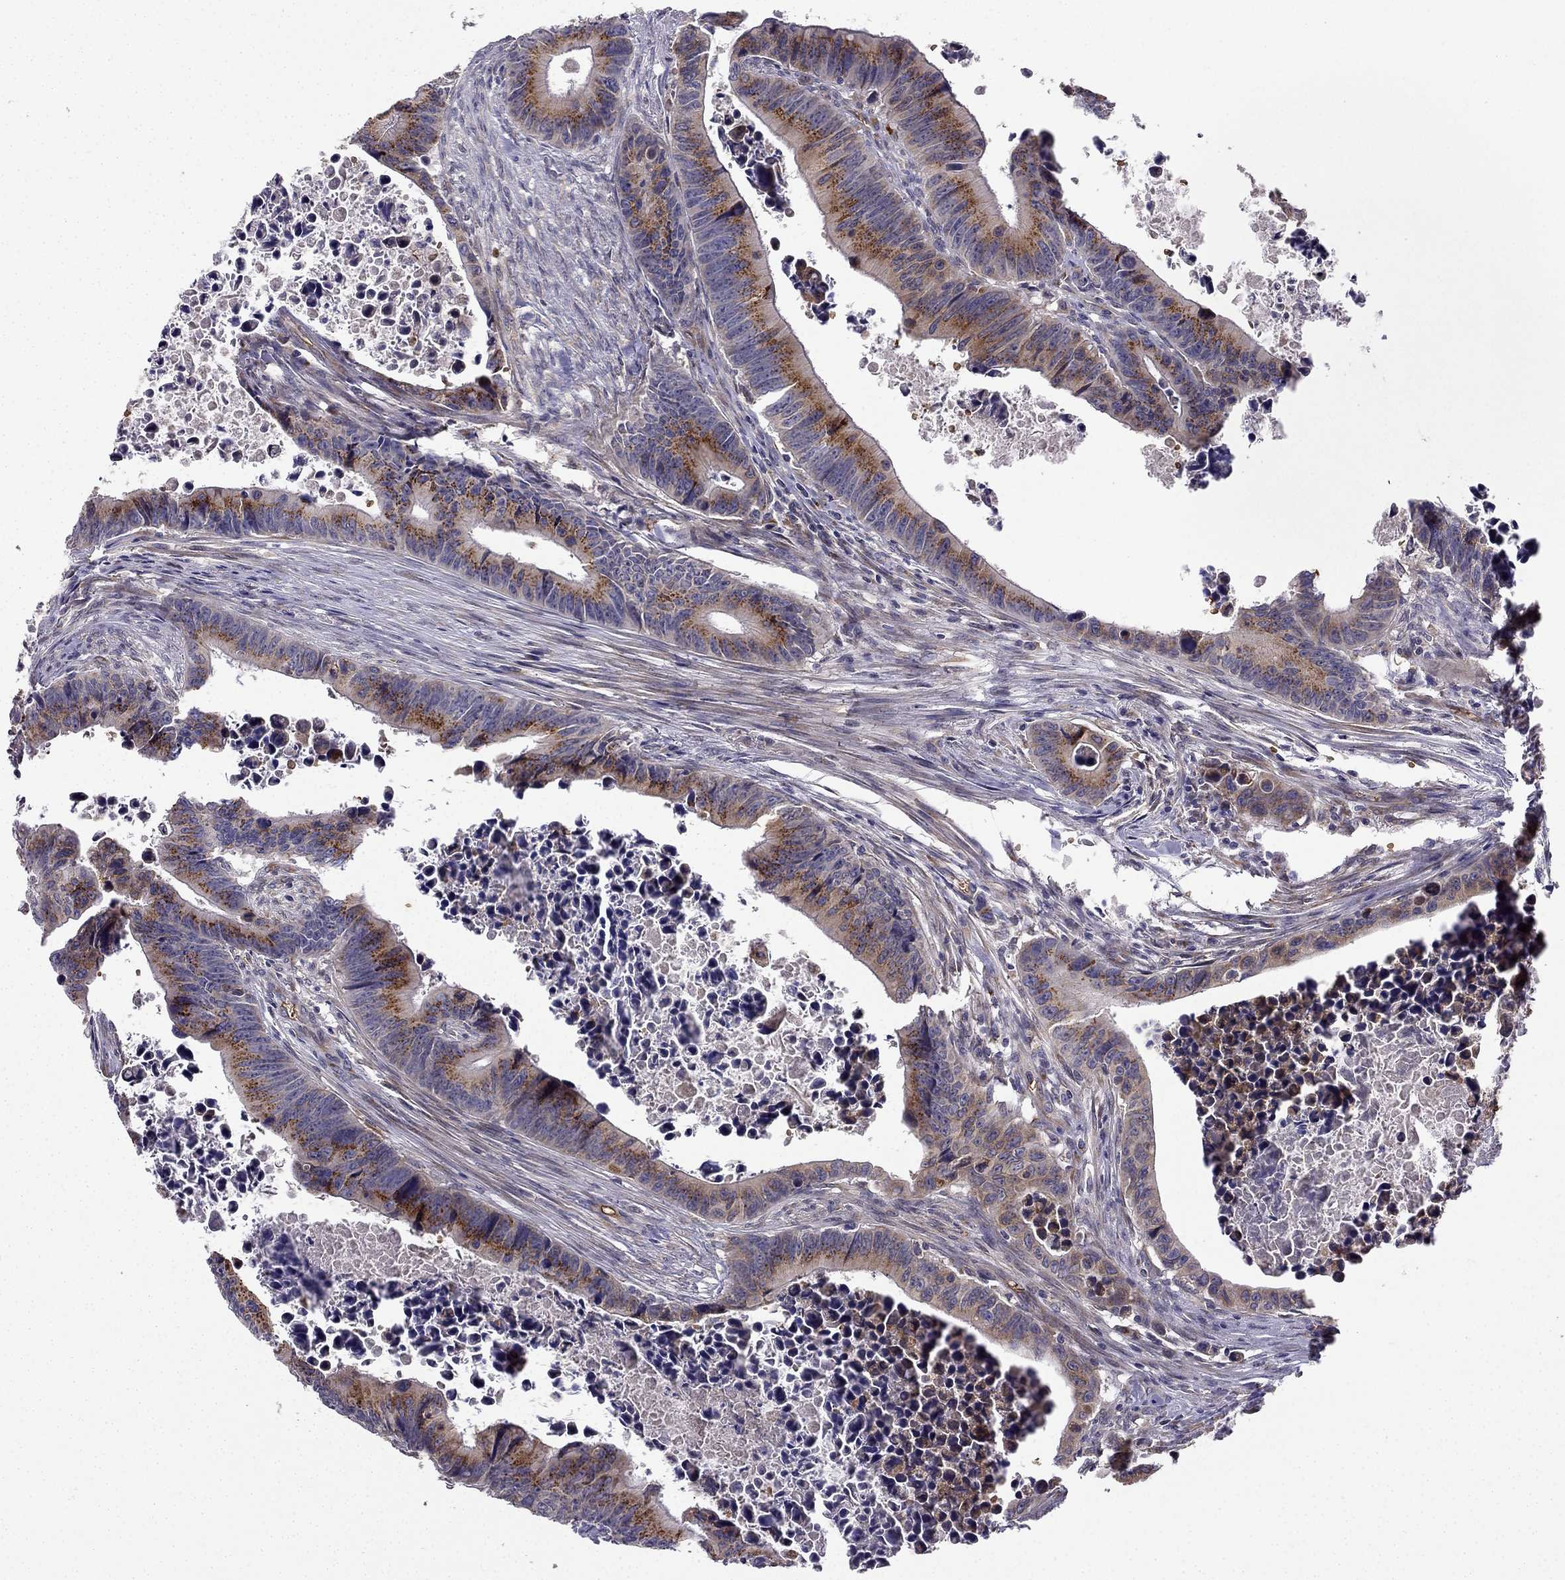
{"staining": {"intensity": "strong", "quantity": "25%-75%", "location": "cytoplasmic/membranous"}, "tissue": "colorectal cancer", "cell_type": "Tumor cells", "image_type": "cancer", "snomed": [{"axis": "morphology", "description": "Adenocarcinoma, NOS"}, {"axis": "topography", "description": "Colon"}], "caption": "Protein staining by immunohistochemistry exhibits strong cytoplasmic/membranous expression in approximately 25%-75% of tumor cells in adenocarcinoma (colorectal).", "gene": "B4GALT7", "patient": {"sex": "female", "age": 87}}